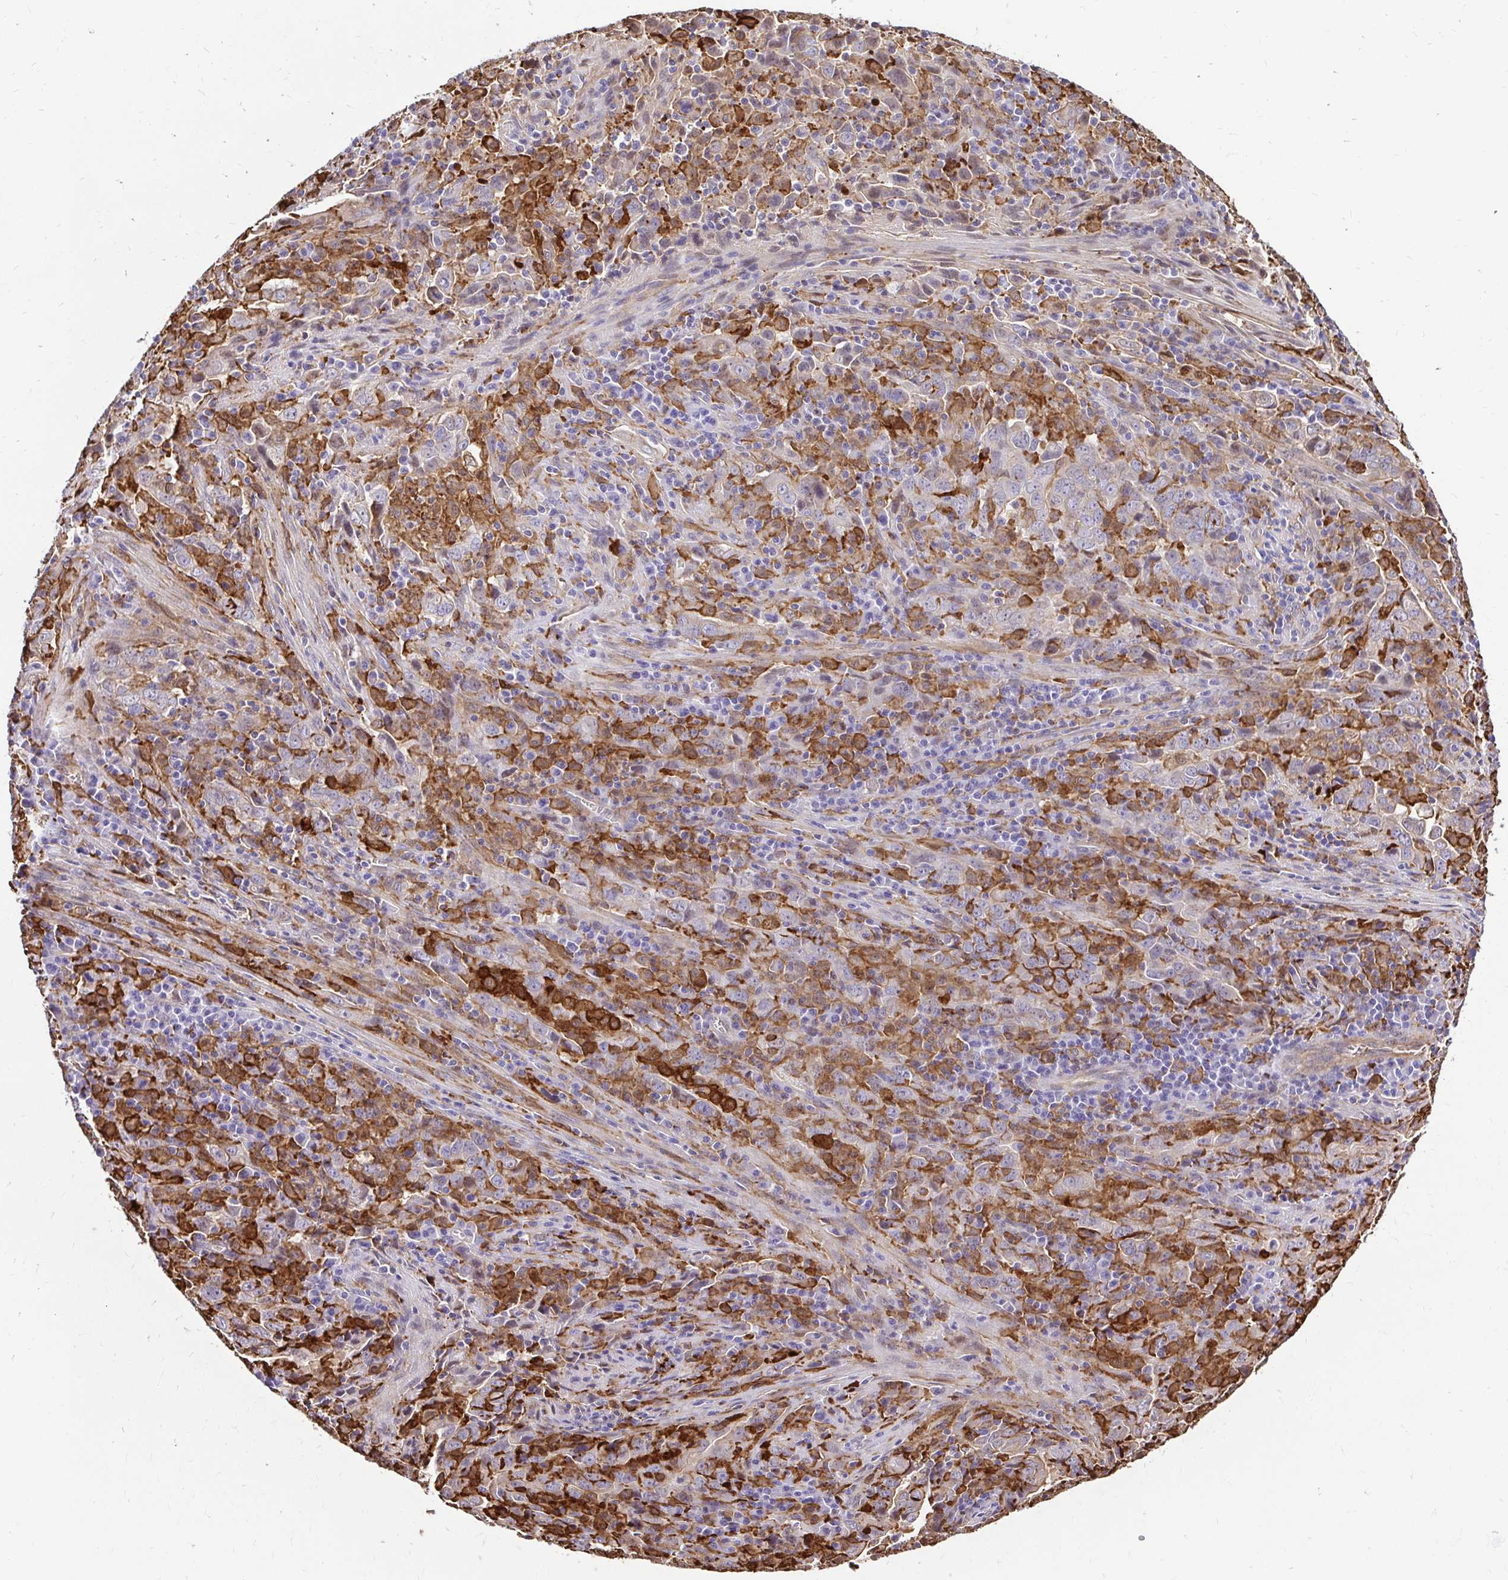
{"staining": {"intensity": "moderate", "quantity": "<25%", "location": "cytoplasmic/membranous"}, "tissue": "lung cancer", "cell_type": "Tumor cells", "image_type": "cancer", "snomed": [{"axis": "morphology", "description": "Adenocarcinoma, NOS"}, {"axis": "topography", "description": "Lung"}], "caption": "Human lung cancer (adenocarcinoma) stained with a protein marker reveals moderate staining in tumor cells.", "gene": "GSN", "patient": {"sex": "male", "age": 67}}